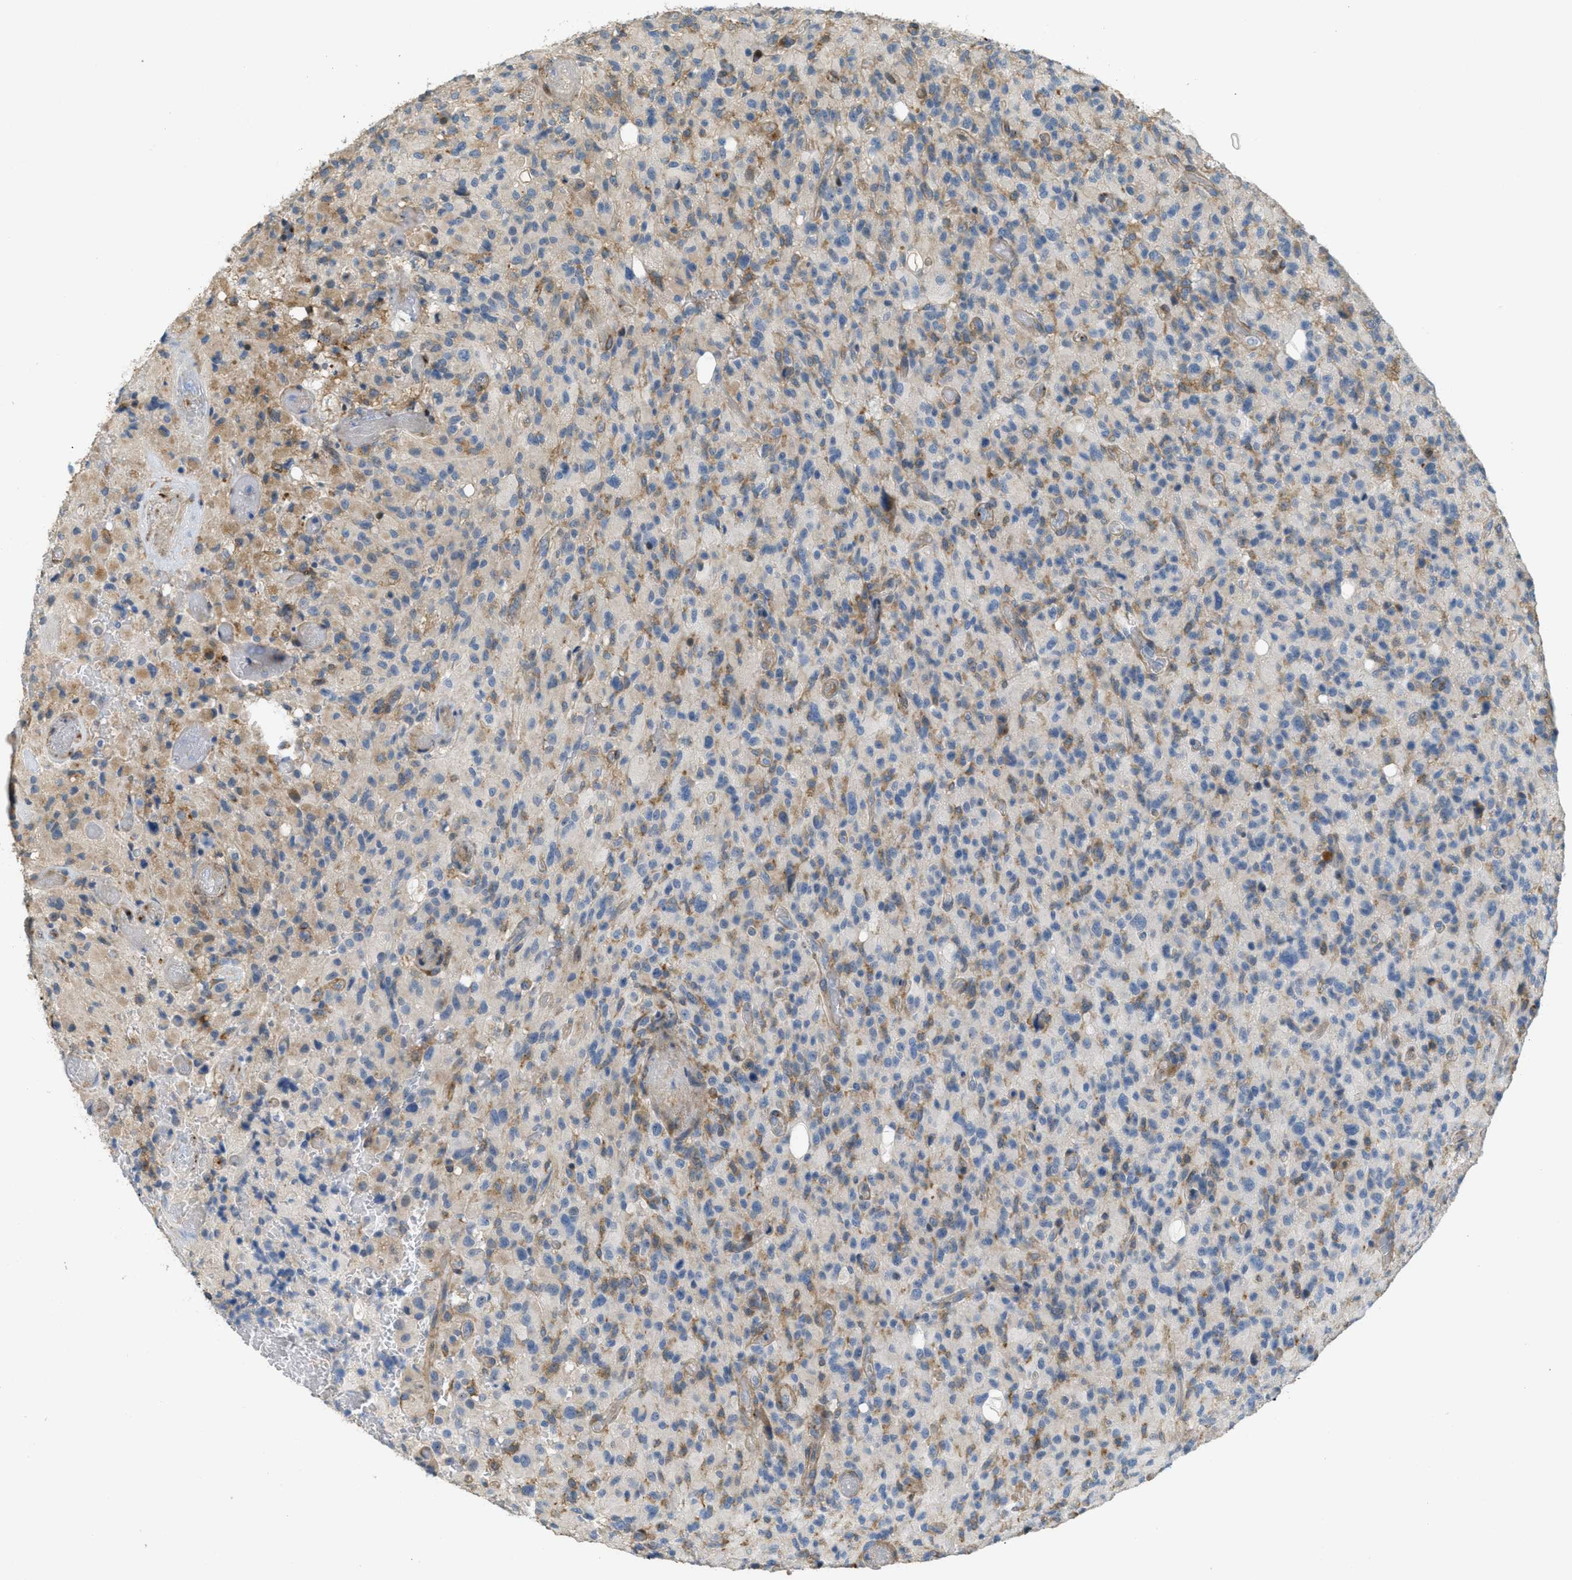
{"staining": {"intensity": "negative", "quantity": "none", "location": "none"}, "tissue": "glioma", "cell_type": "Tumor cells", "image_type": "cancer", "snomed": [{"axis": "morphology", "description": "Glioma, malignant, High grade"}, {"axis": "topography", "description": "Brain"}], "caption": "Tumor cells are negative for protein expression in human high-grade glioma (malignant). (DAB immunohistochemistry (IHC) visualized using brightfield microscopy, high magnification).", "gene": "ADCY5", "patient": {"sex": "male", "age": 71}}